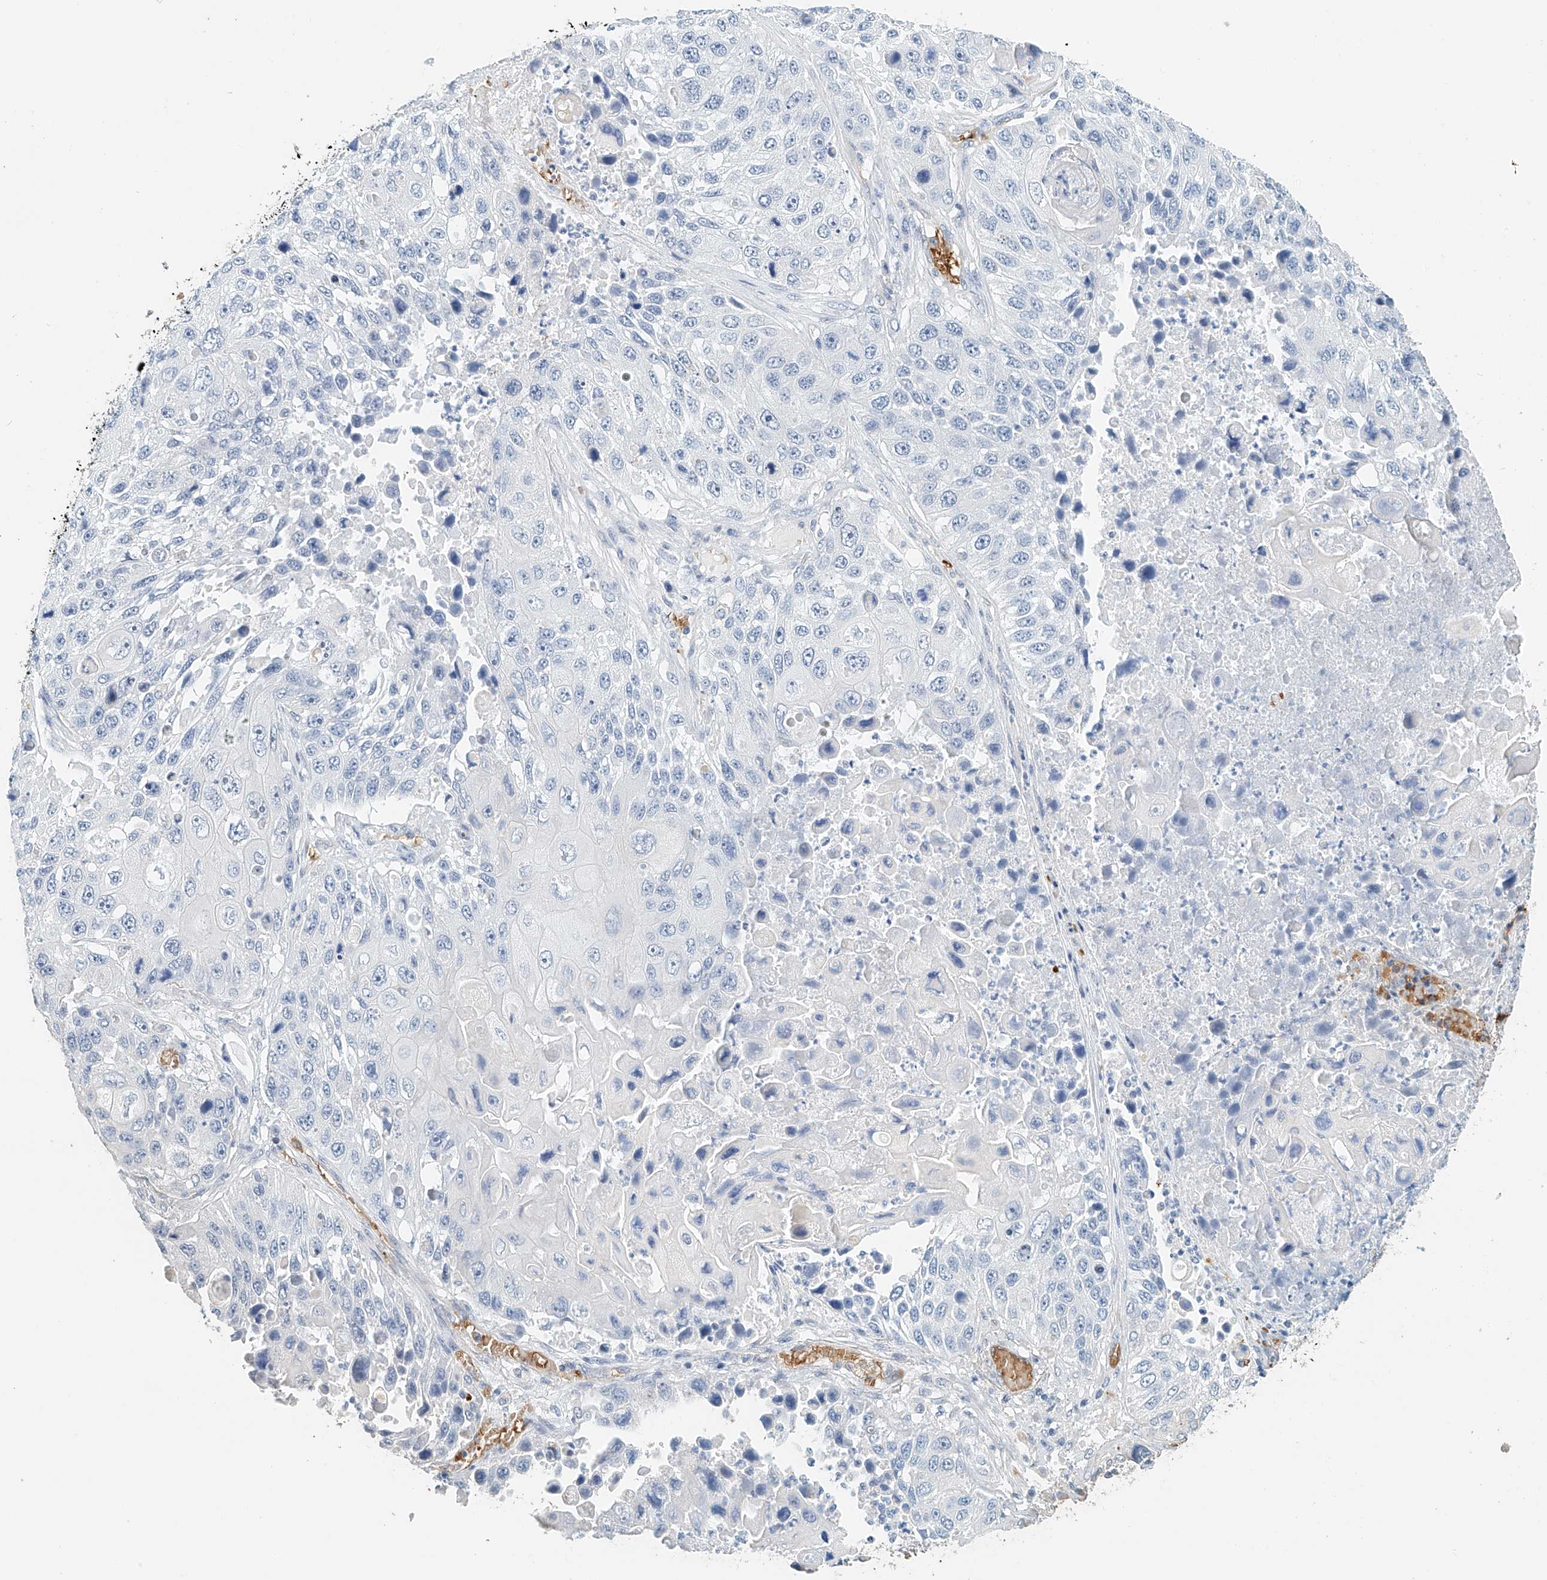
{"staining": {"intensity": "negative", "quantity": "none", "location": "none"}, "tissue": "lung cancer", "cell_type": "Tumor cells", "image_type": "cancer", "snomed": [{"axis": "morphology", "description": "Squamous cell carcinoma, NOS"}, {"axis": "topography", "description": "Lung"}], "caption": "High power microscopy image of an immunohistochemistry image of lung cancer (squamous cell carcinoma), revealing no significant staining in tumor cells.", "gene": "RCAN3", "patient": {"sex": "male", "age": 61}}